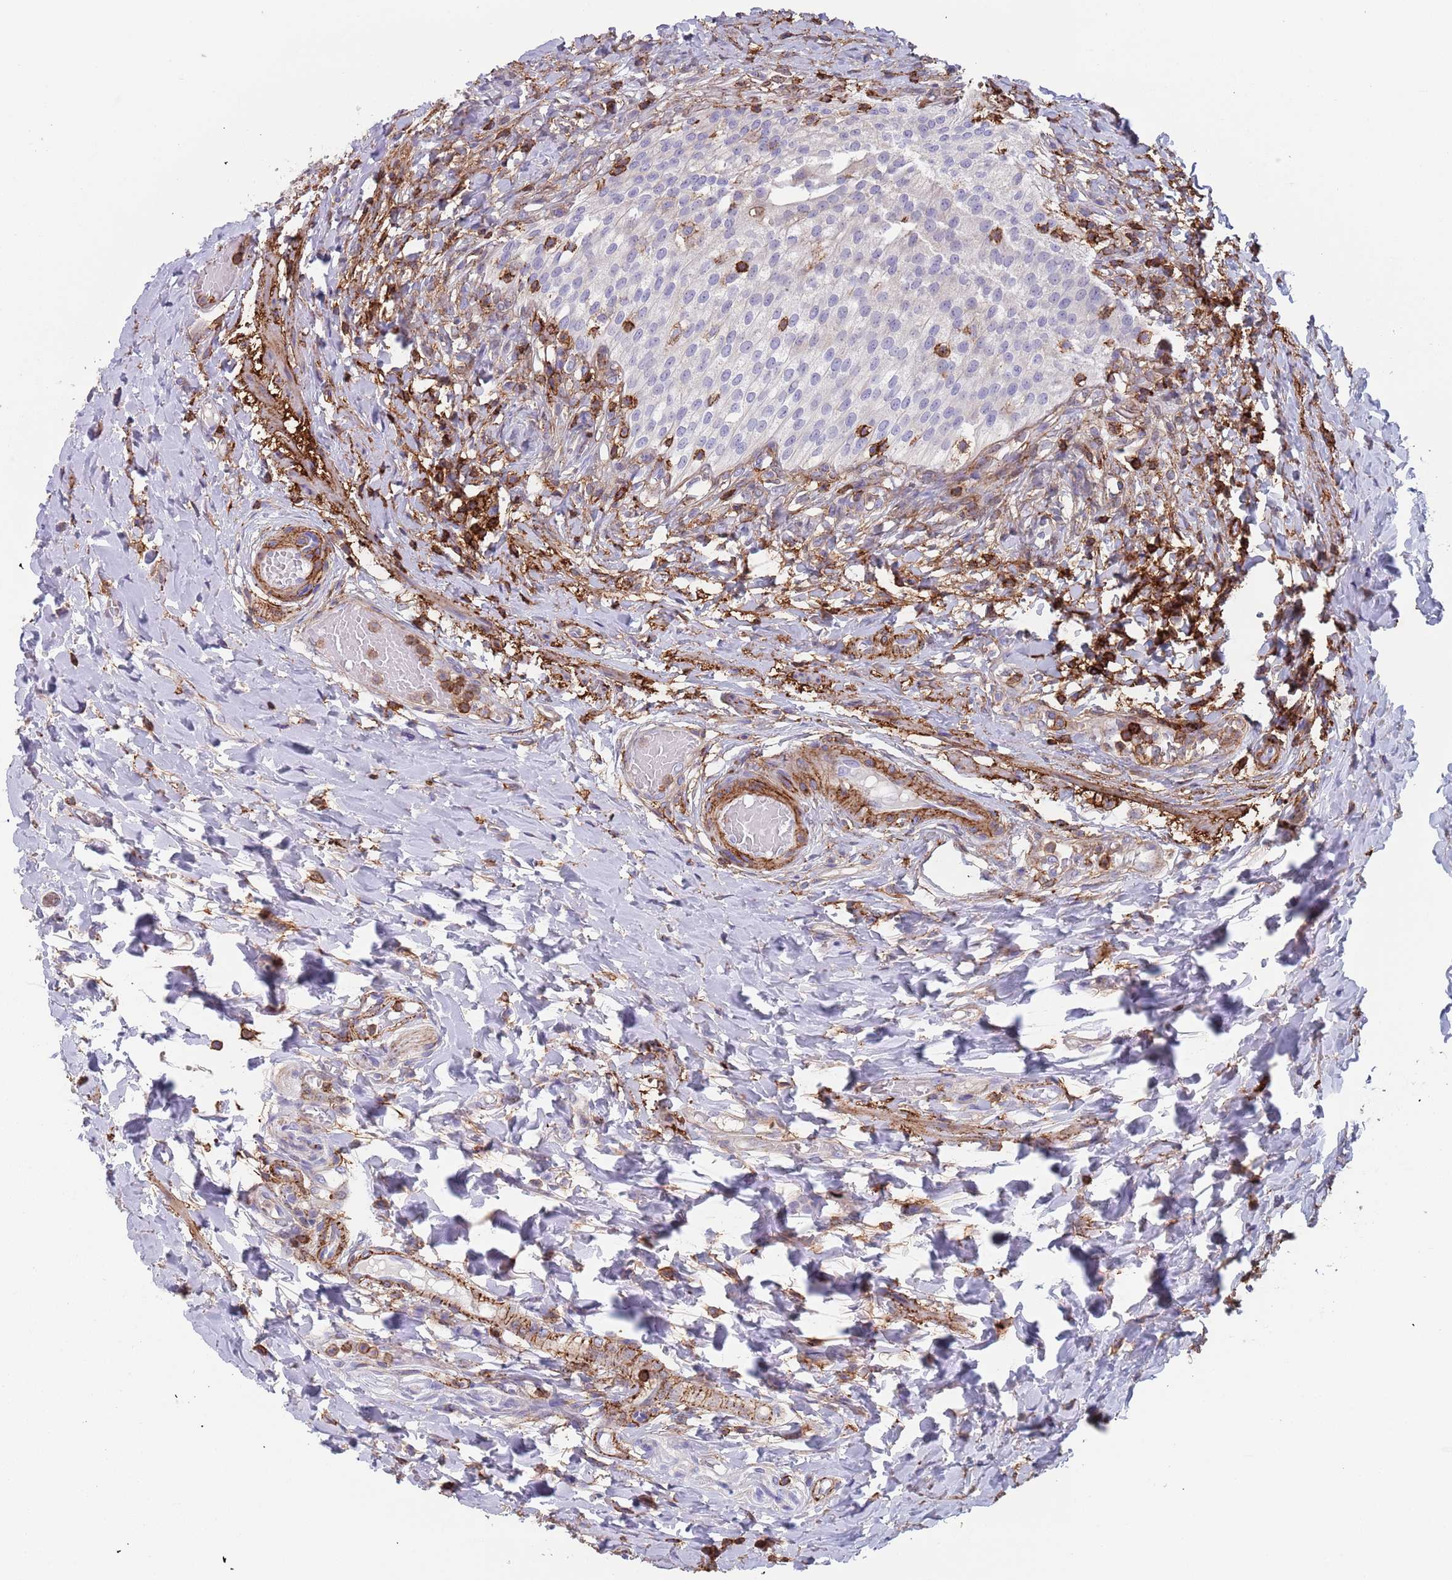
{"staining": {"intensity": "negative", "quantity": "none", "location": "none"}, "tissue": "urinary bladder", "cell_type": "Urothelial cells", "image_type": "normal", "snomed": [{"axis": "morphology", "description": "Normal tissue, NOS"}, {"axis": "morphology", "description": "Inflammation, NOS"}, {"axis": "topography", "description": "Urinary bladder"}], "caption": "DAB immunohistochemical staining of normal urinary bladder reveals no significant positivity in urothelial cells.", "gene": "RNF144A", "patient": {"sex": "male", "age": 64}}